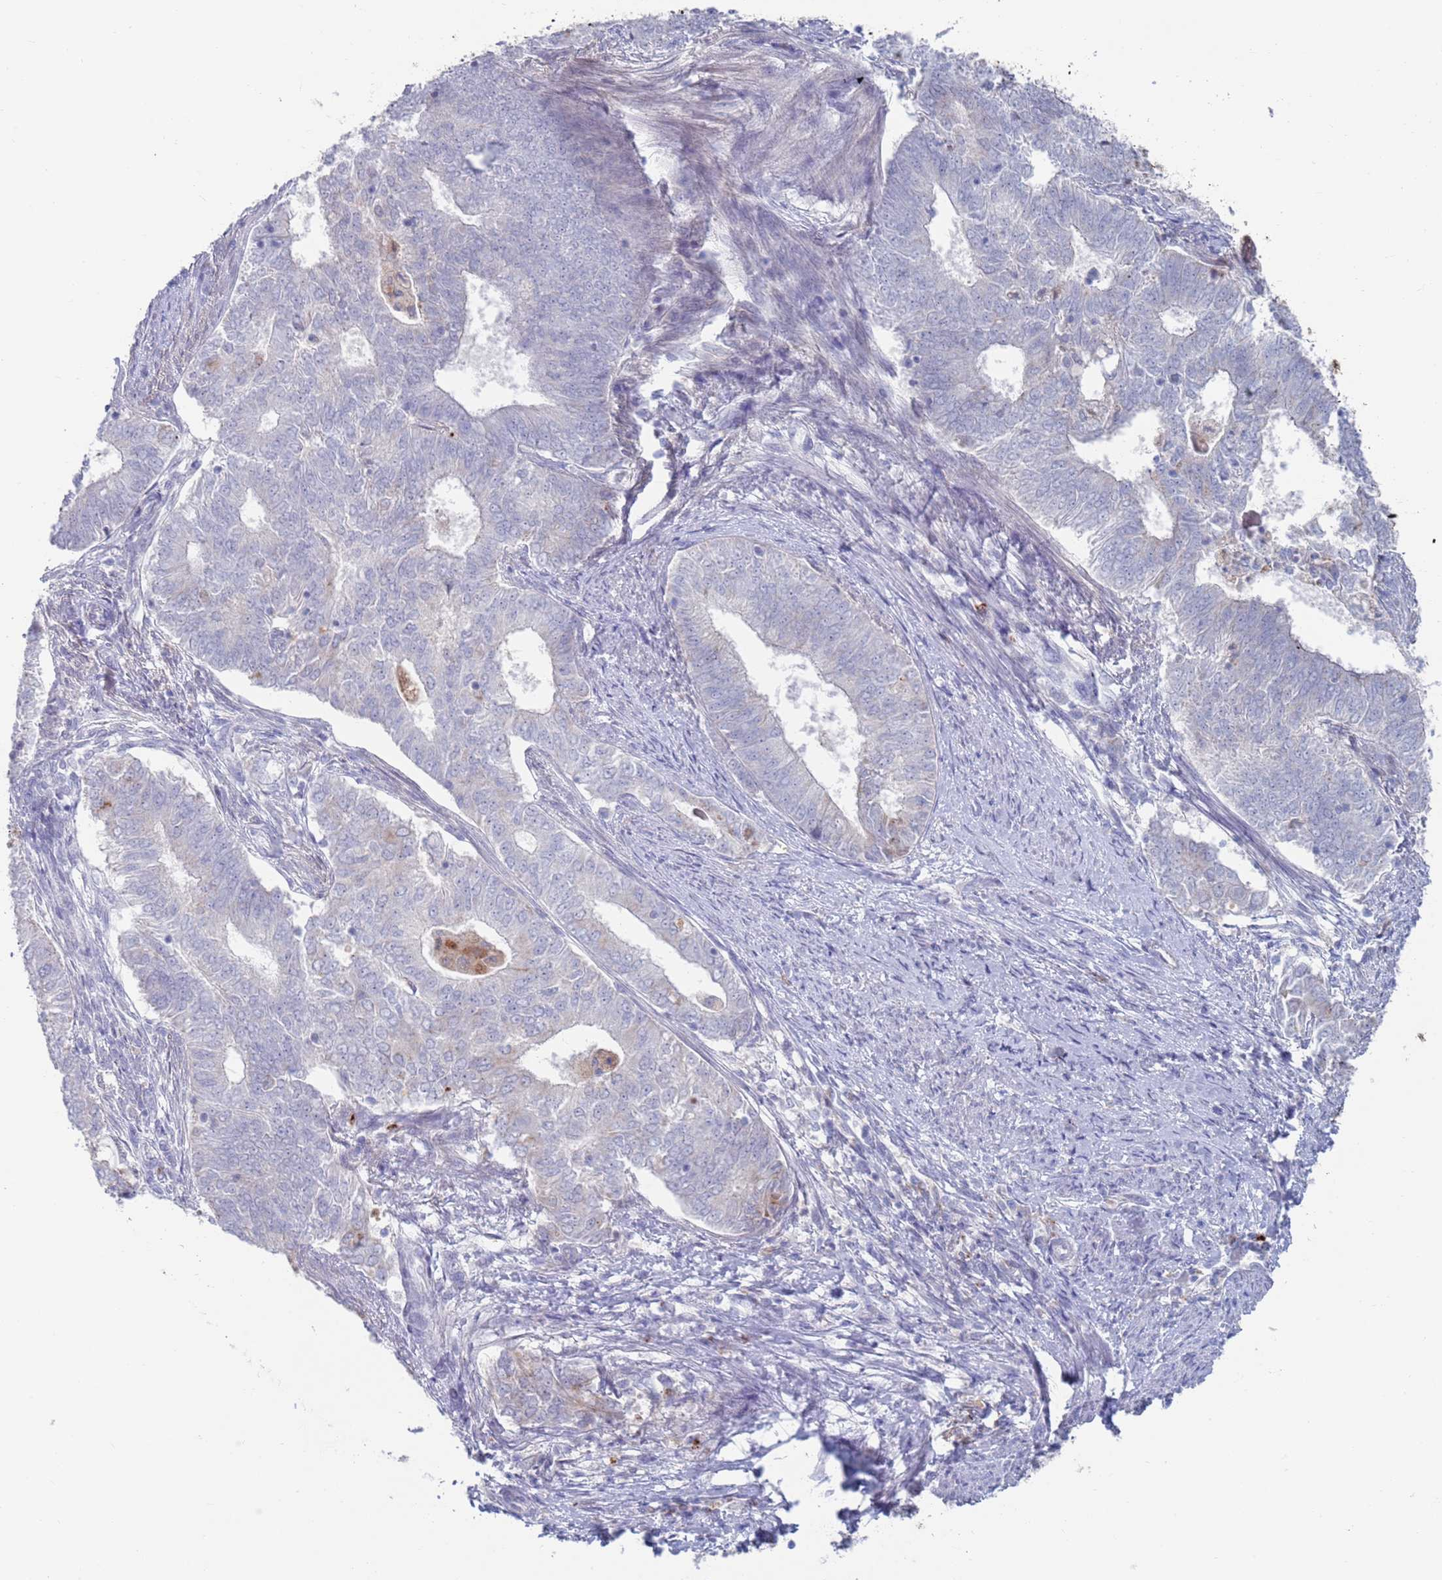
{"staining": {"intensity": "negative", "quantity": "none", "location": "none"}, "tissue": "endometrial cancer", "cell_type": "Tumor cells", "image_type": "cancer", "snomed": [{"axis": "morphology", "description": "Adenocarcinoma, NOS"}, {"axis": "topography", "description": "Endometrium"}], "caption": "An IHC photomicrograph of endometrial adenocarcinoma is shown. There is no staining in tumor cells of endometrial adenocarcinoma.", "gene": "FUCA1", "patient": {"sex": "female", "age": 62}}